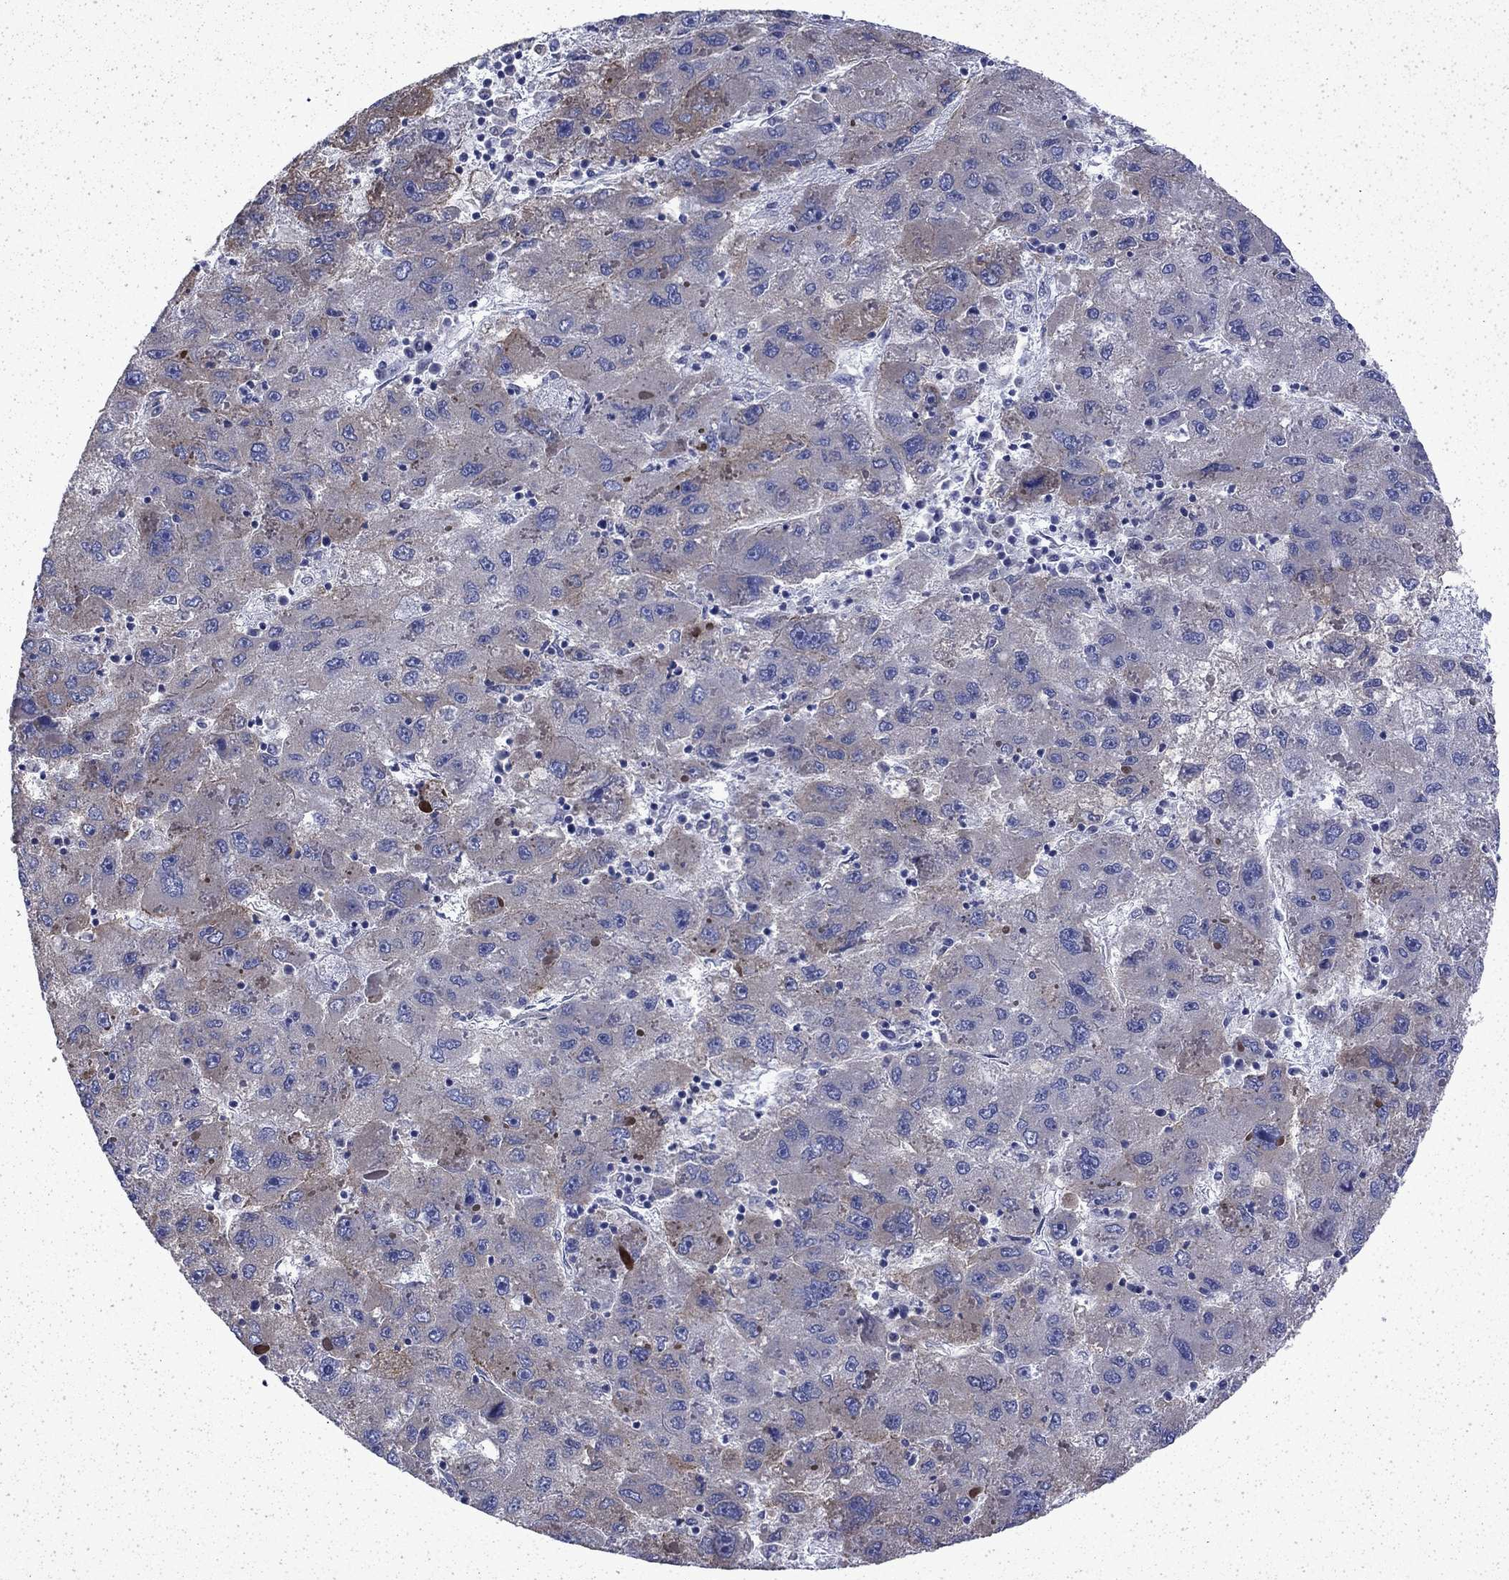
{"staining": {"intensity": "weak", "quantity": "<25%", "location": "cytoplasmic/membranous"}, "tissue": "liver cancer", "cell_type": "Tumor cells", "image_type": "cancer", "snomed": [{"axis": "morphology", "description": "Carcinoma, Hepatocellular, NOS"}, {"axis": "topography", "description": "Liver"}], "caption": "Immunohistochemical staining of human liver cancer (hepatocellular carcinoma) displays no significant expression in tumor cells. (Stains: DAB immunohistochemistry with hematoxylin counter stain, Microscopy: brightfield microscopy at high magnification).", "gene": "DTNA", "patient": {"sex": "male", "age": 75}}